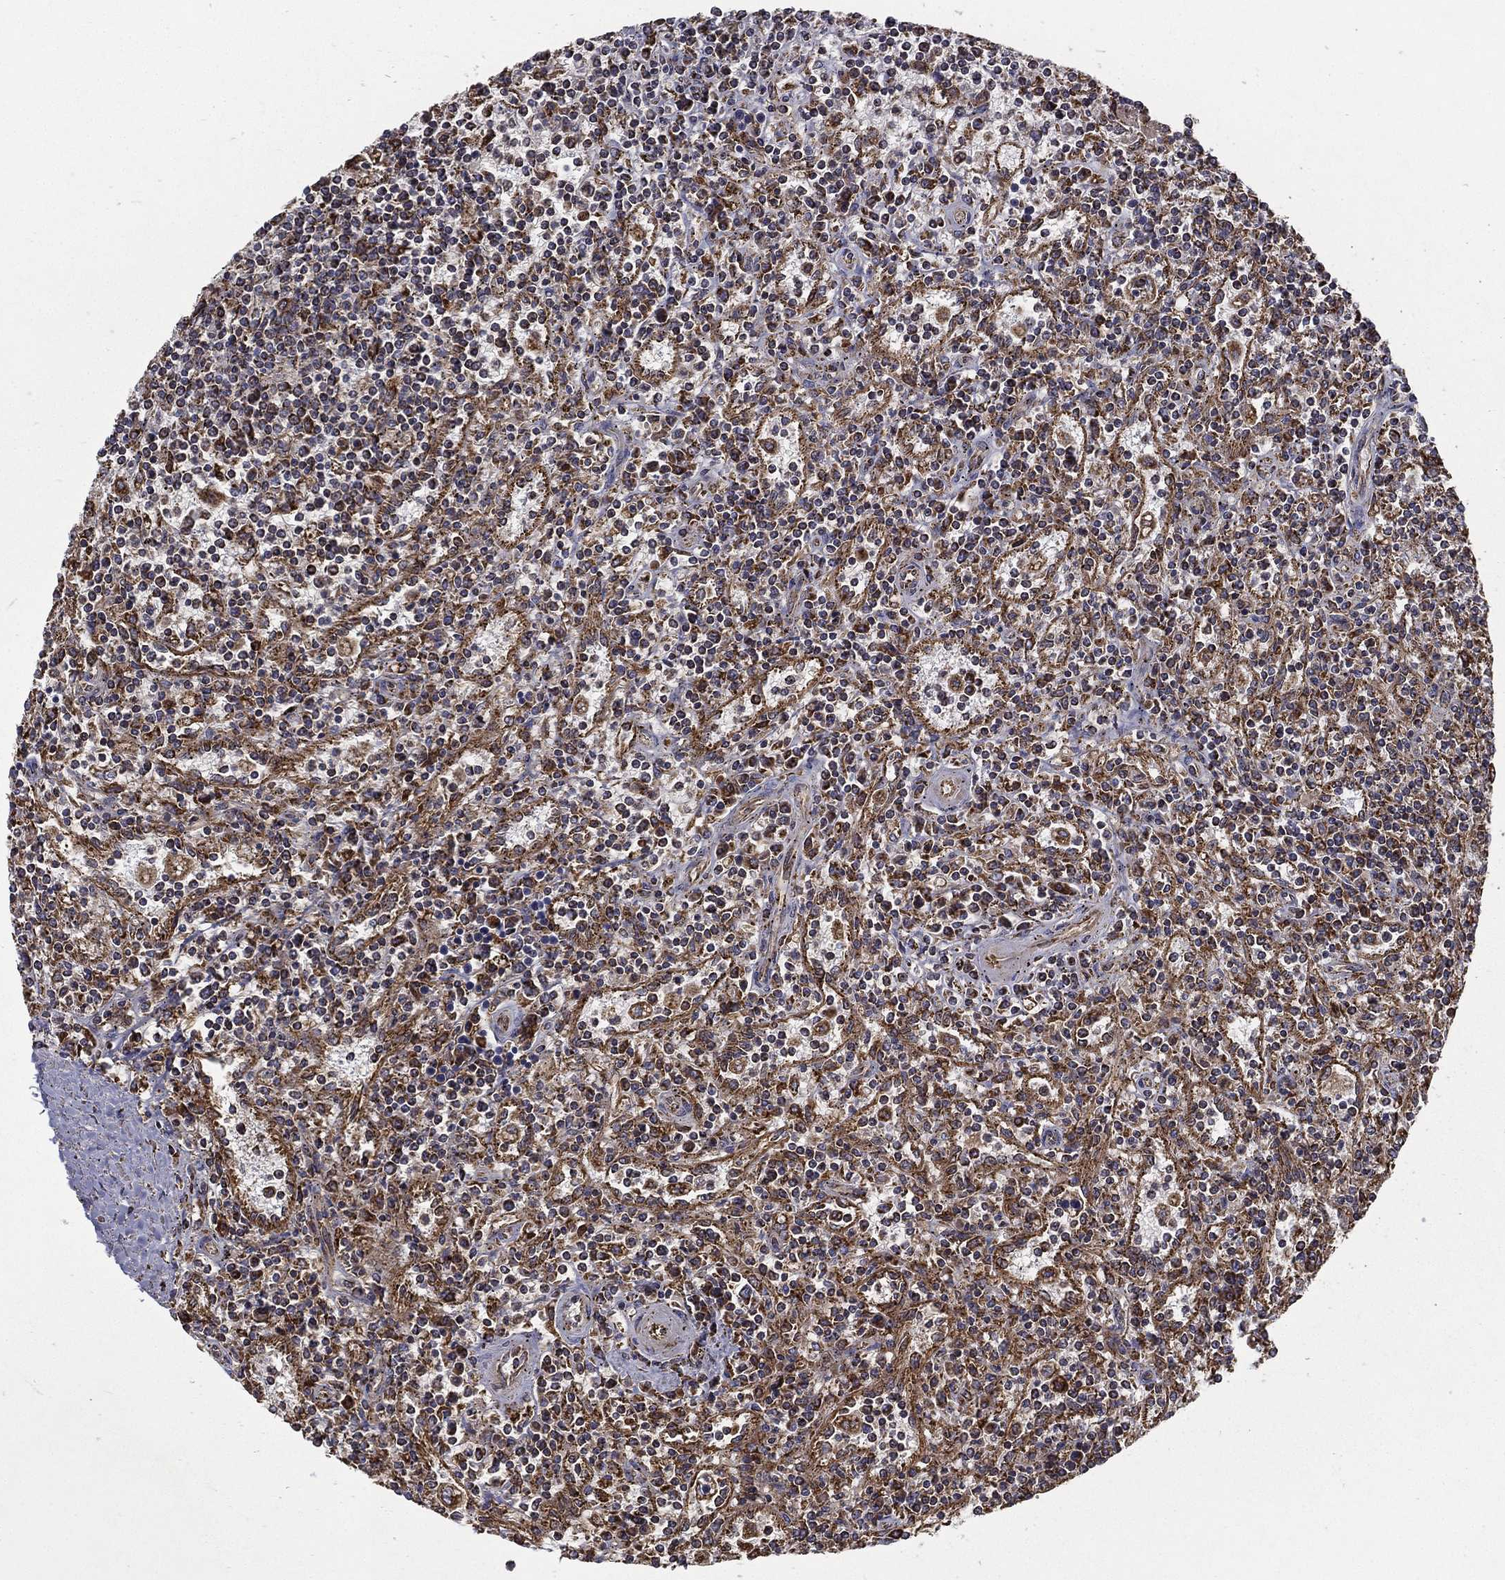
{"staining": {"intensity": "moderate", "quantity": "<25%", "location": "cytoplasmic/membranous"}, "tissue": "lymphoma", "cell_type": "Tumor cells", "image_type": "cancer", "snomed": [{"axis": "morphology", "description": "Malignant lymphoma, non-Hodgkin's type, Low grade"}, {"axis": "topography", "description": "Spleen"}], "caption": "A high-resolution photomicrograph shows immunohistochemistry staining of malignant lymphoma, non-Hodgkin's type (low-grade), which displays moderate cytoplasmic/membranous positivity in about <25% of tumor cells.", "gene": "MT-CYB", "patient": {"sex": "male", "age": 62}}